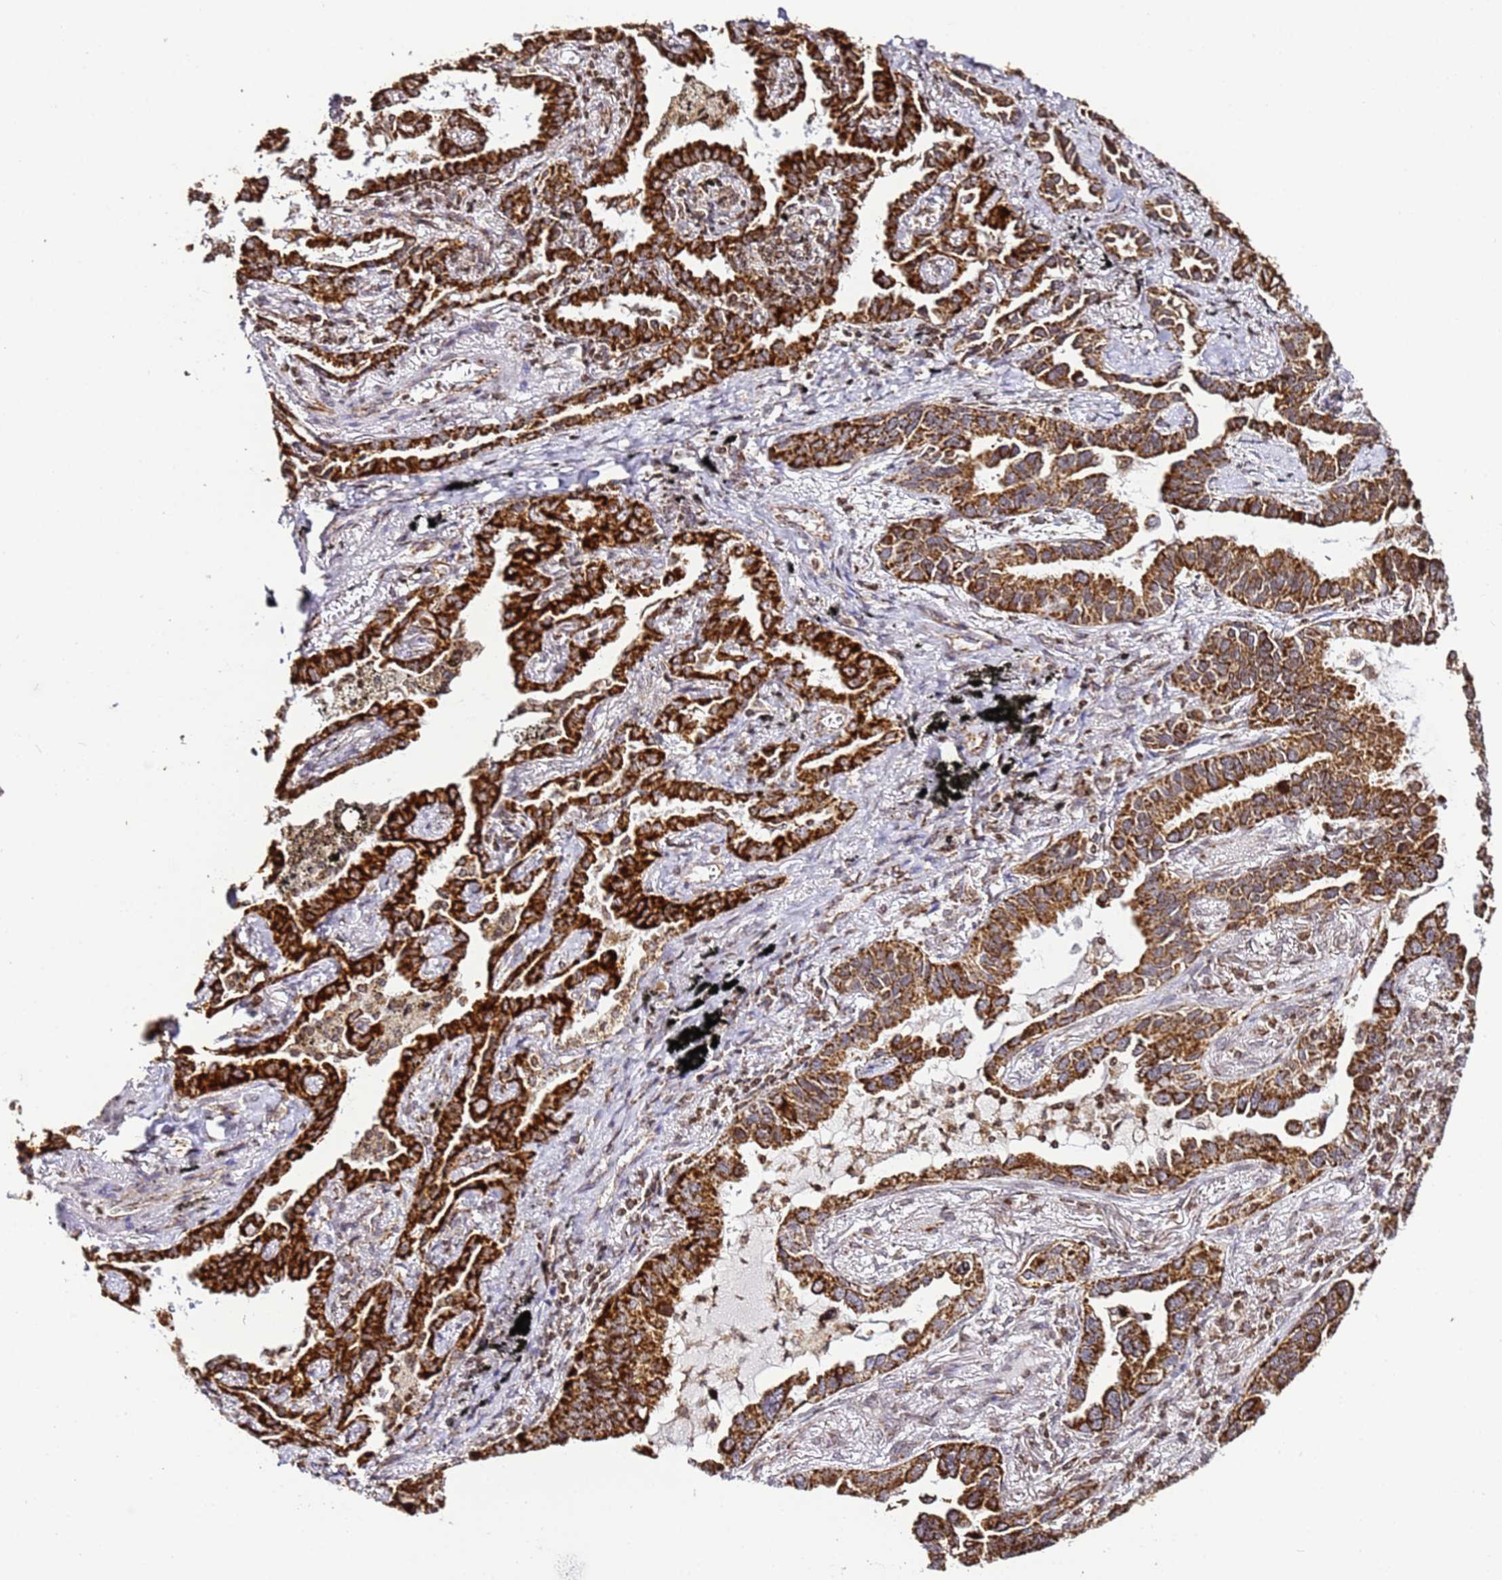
{"staining": {"intensity": "strong", "quantity": ">75%", "location": "cytoplasmic/membranous"}, "tissue": "lung cancer", "cell_type": "Tumor cells", "image_type": "cancer", "snomed": [{"axis": "morphology", "description": "Adenocarcinoma, NOS"}, {"axis": "topography", "description": "Lung"}], "caption": "Human lung cancer stained with a protein marker exhibits strong staining in tumor cells.", "gene": "HSPE1", "patient": {"sex": "male", "age": 67}}